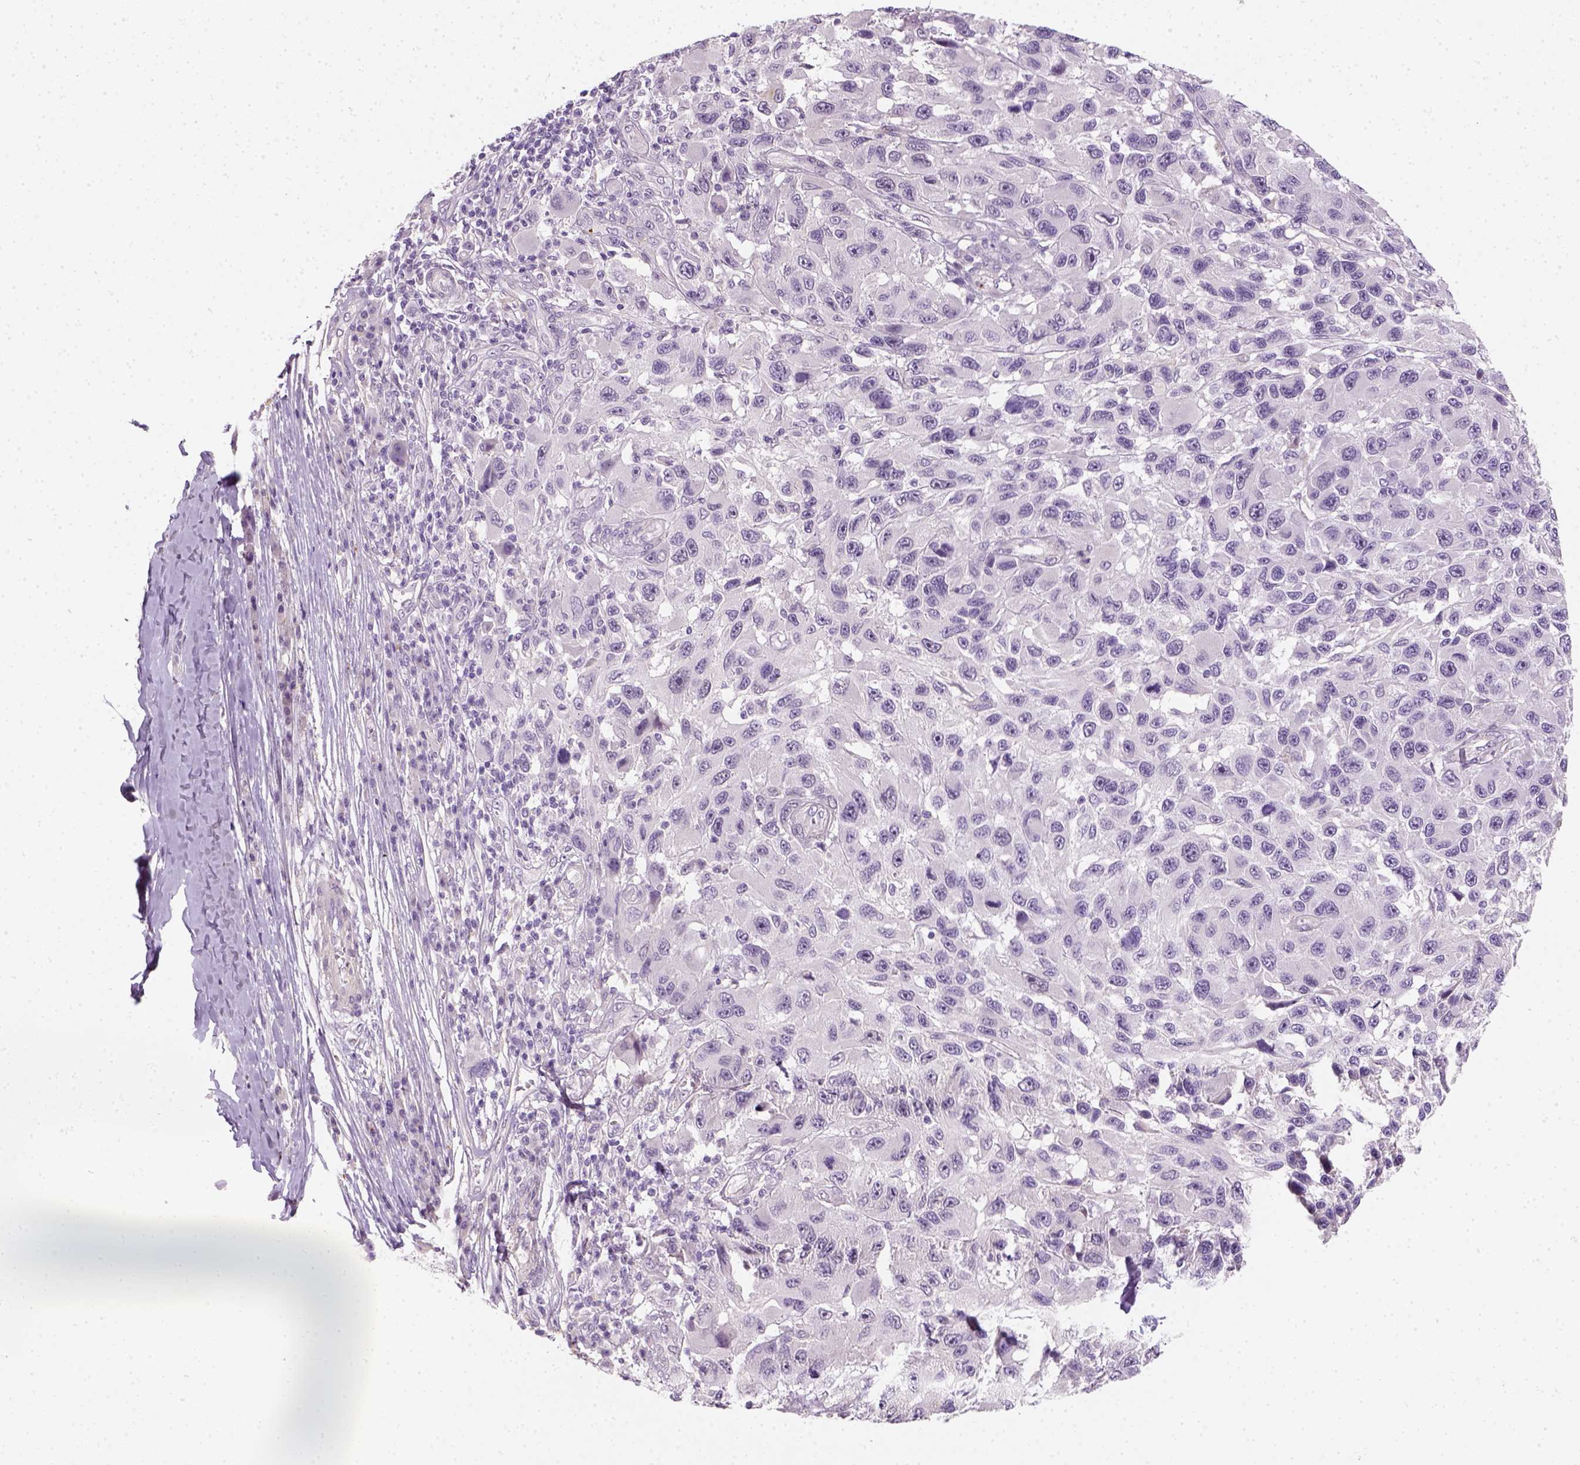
{"staining": {"intensity": "negative", "quantity": "none", "location": "none"}, "tissue": "melanoma", "cell_type": "Tumor cells", "image_type": "cancer", "snomed": [{"axis": "morphology", "description": "Malignant melanoma, NOS"}, {"axis": "topography", "description": "Skin"}], "caption": "Tumor cells are negative for protein expression in human malignant melanoma.", "gene": "FAM163B", "patient": {"sex": "male", "age": 53}}